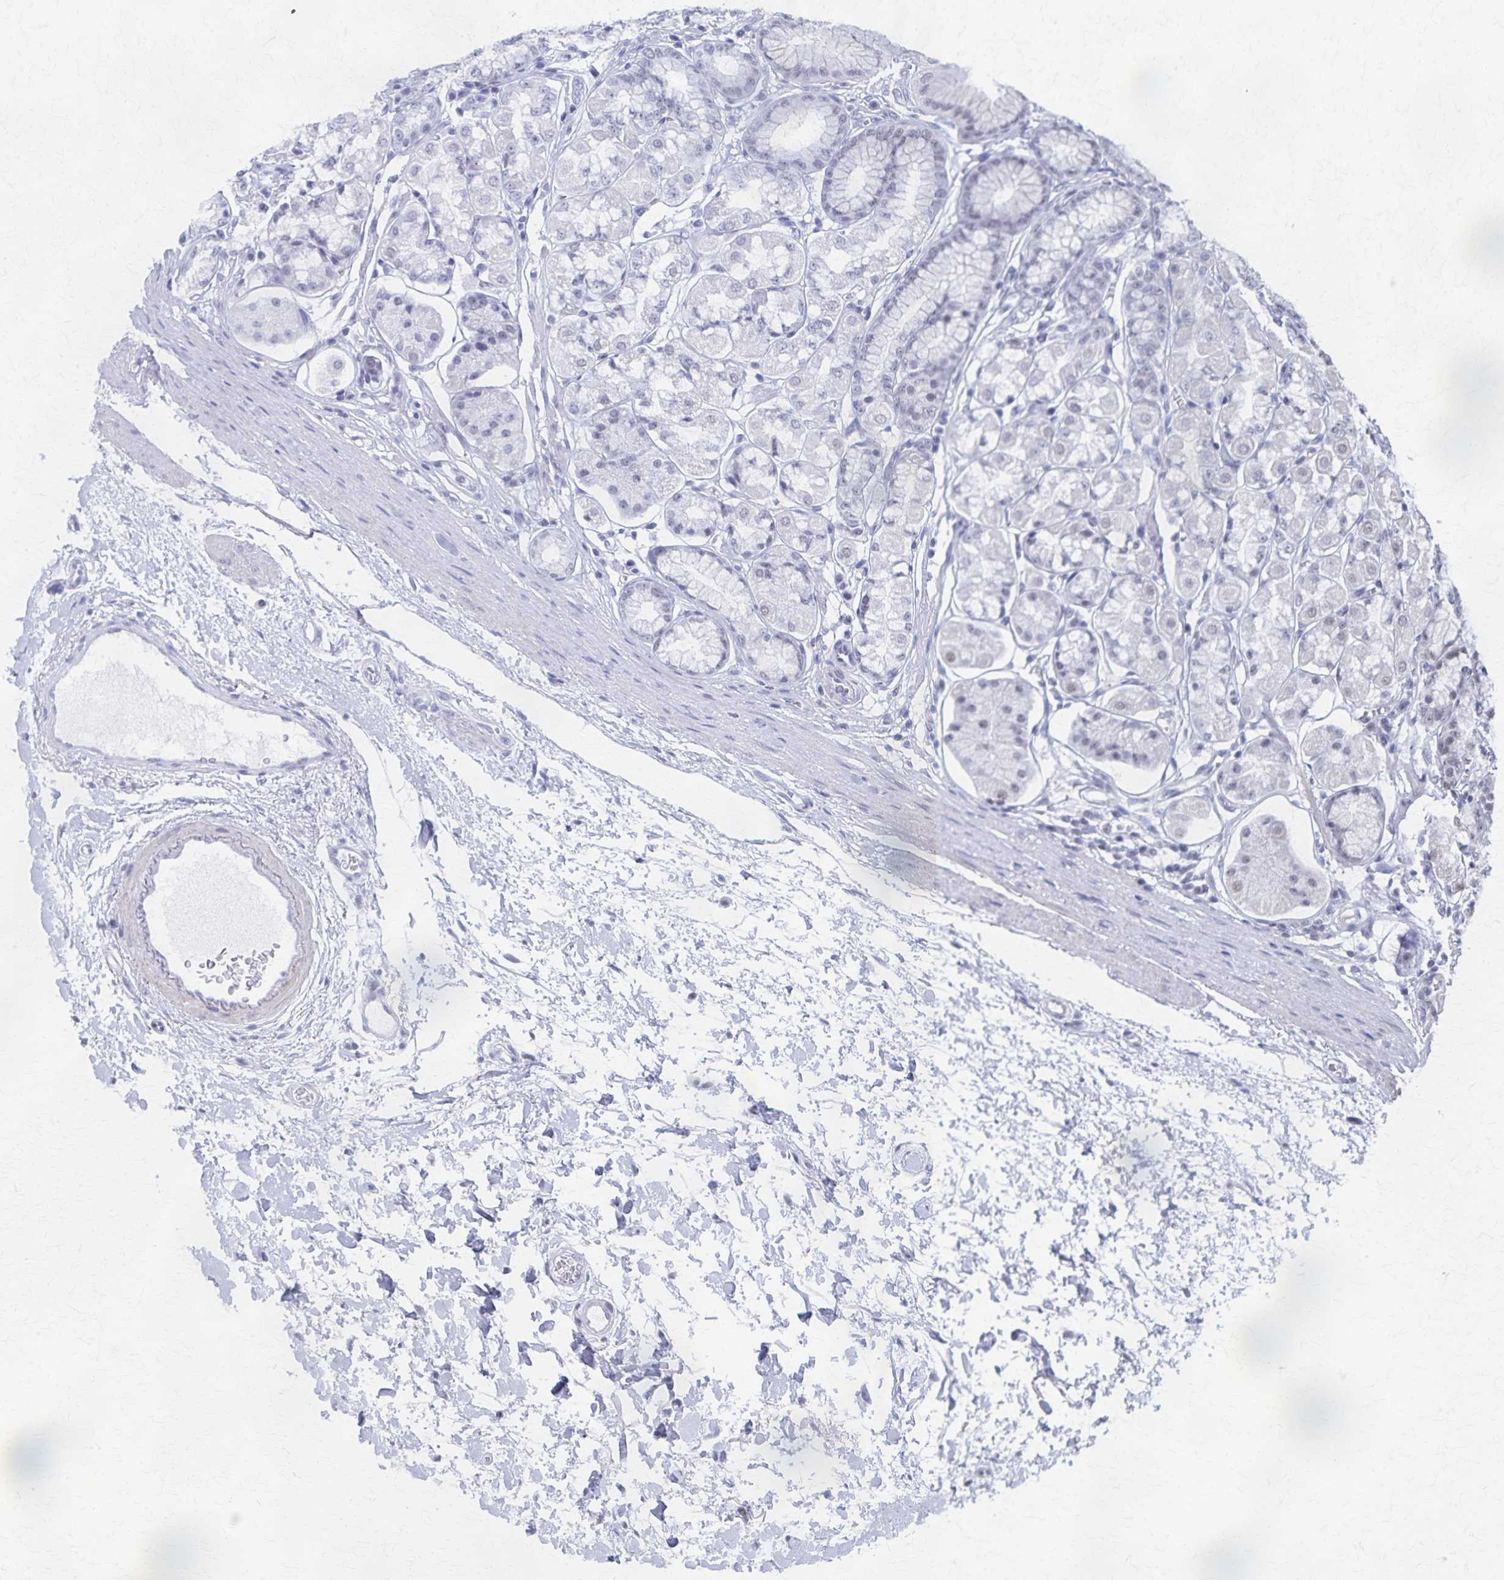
{"staining": {"intensity": "negative", "quantity": "none", "location": "none"}, "tissue": "stomach", "cell_type": "Glandular cells", "image_type": "normal", "snomed": [{"axis": "morphology", "description": "Normal tissue, NOS"}, {"axis": "topography", "description": "Stomach"}, {"axis": "topography", "description": "Stomach, lower"}], "caption": "Immunohistochemistry micrograph of normal stomach: human stomach stained with DAB (3,3'-diaminobenzidine) shows no significant protein staining in glandular cells.", "gene": "GTF2B", "patient": {"sex": "male", "age": 76}}